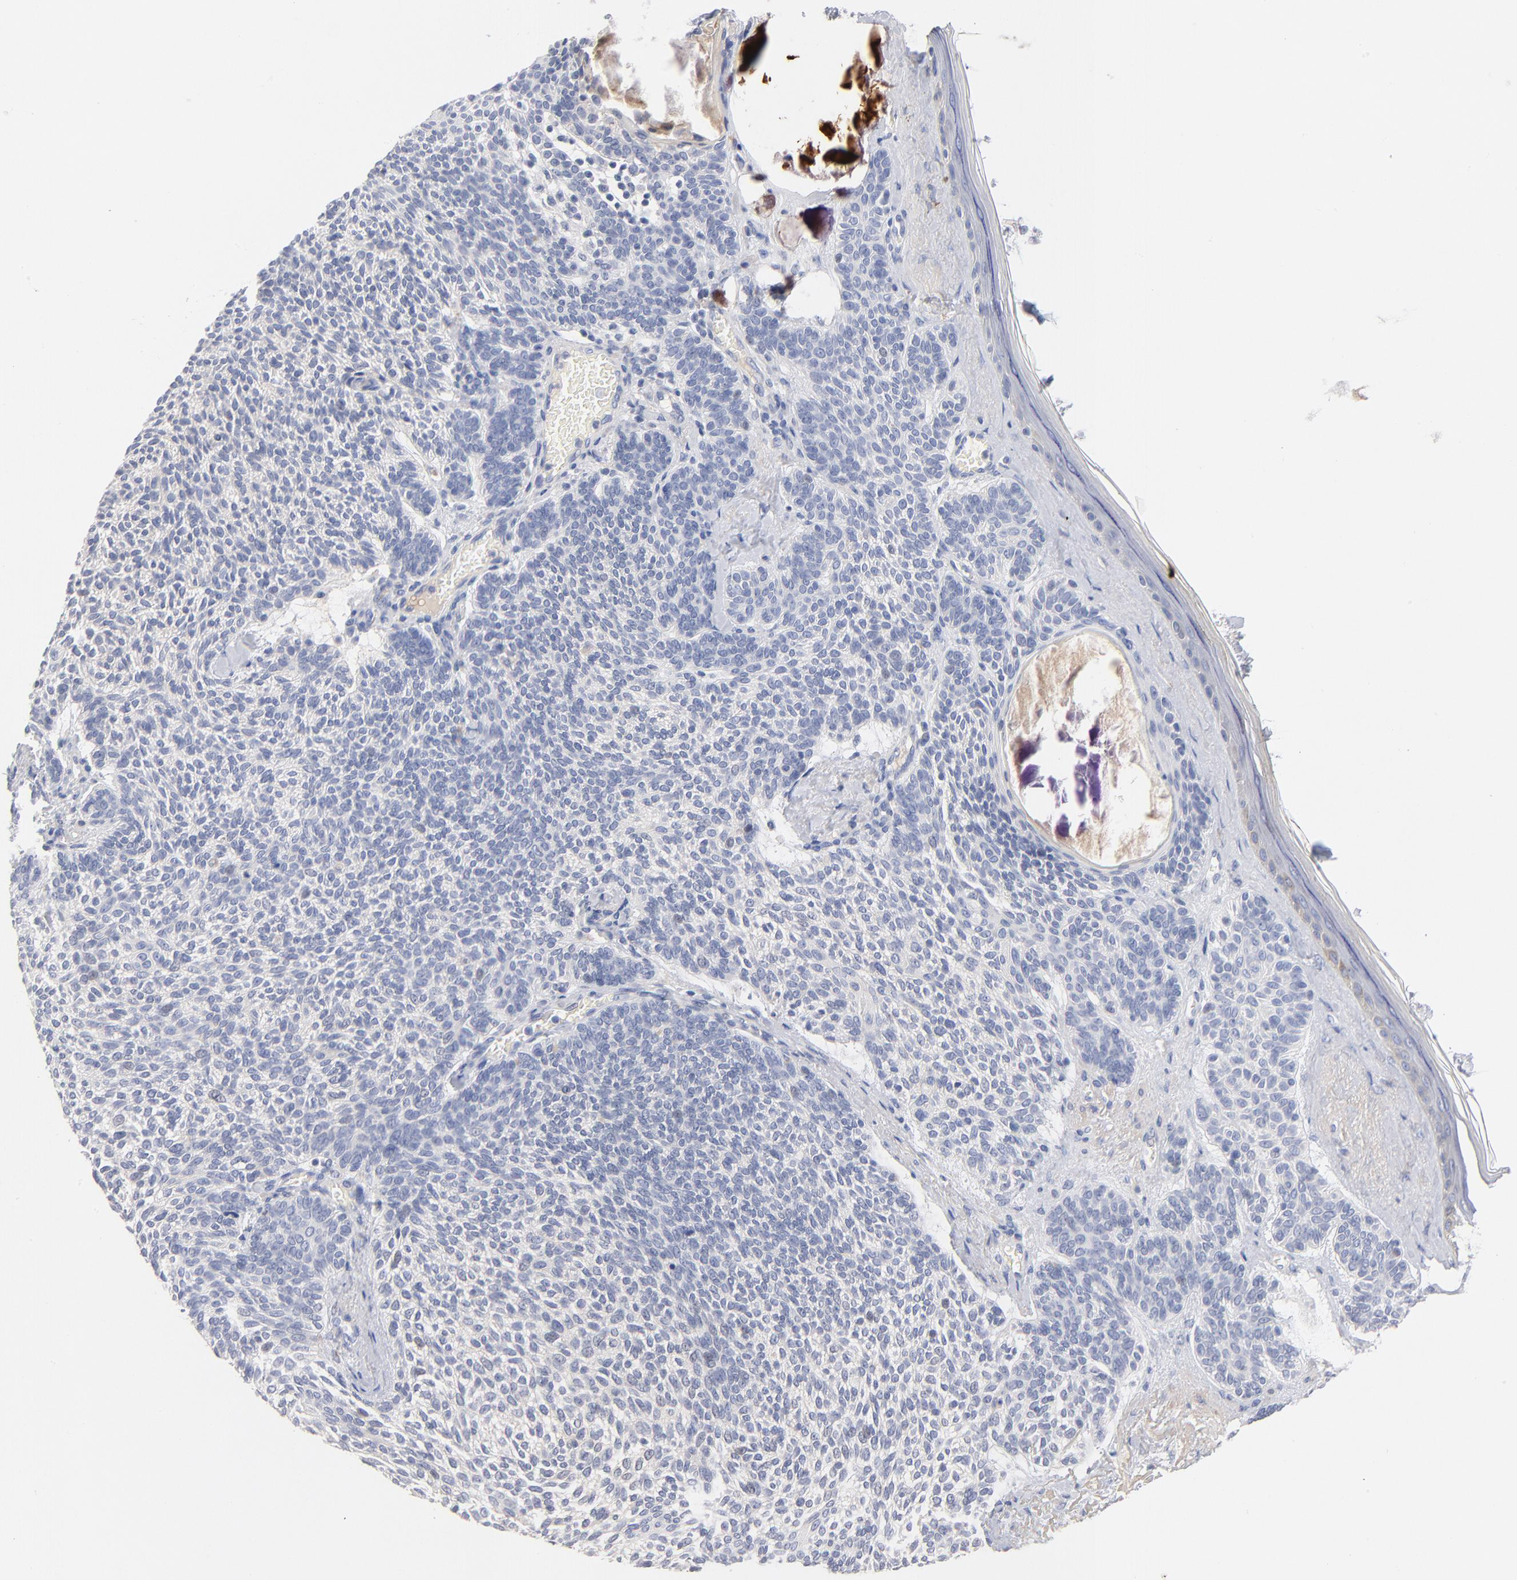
{"staining": {"intensity": "negative", "quantity": "none", "location": "none"}, "tissue": "skin cancer", "cell_type": "Tumor cells", "image_type": "cancer", "snomed": [{"axis": "morphology", "description": "Normal tissue, NOS"}, {"axis": "morphology", "description": "Basal cell carcinoma"}, {"axis": "topography", "description": "Skin"}], "caption": "The IHC photomicrograph has no significant expression in tumor cells of skin cancer (basal cell carcinoma) tissue.", "gene": "F12", "patient": {"sex": "female", "age": 70}}